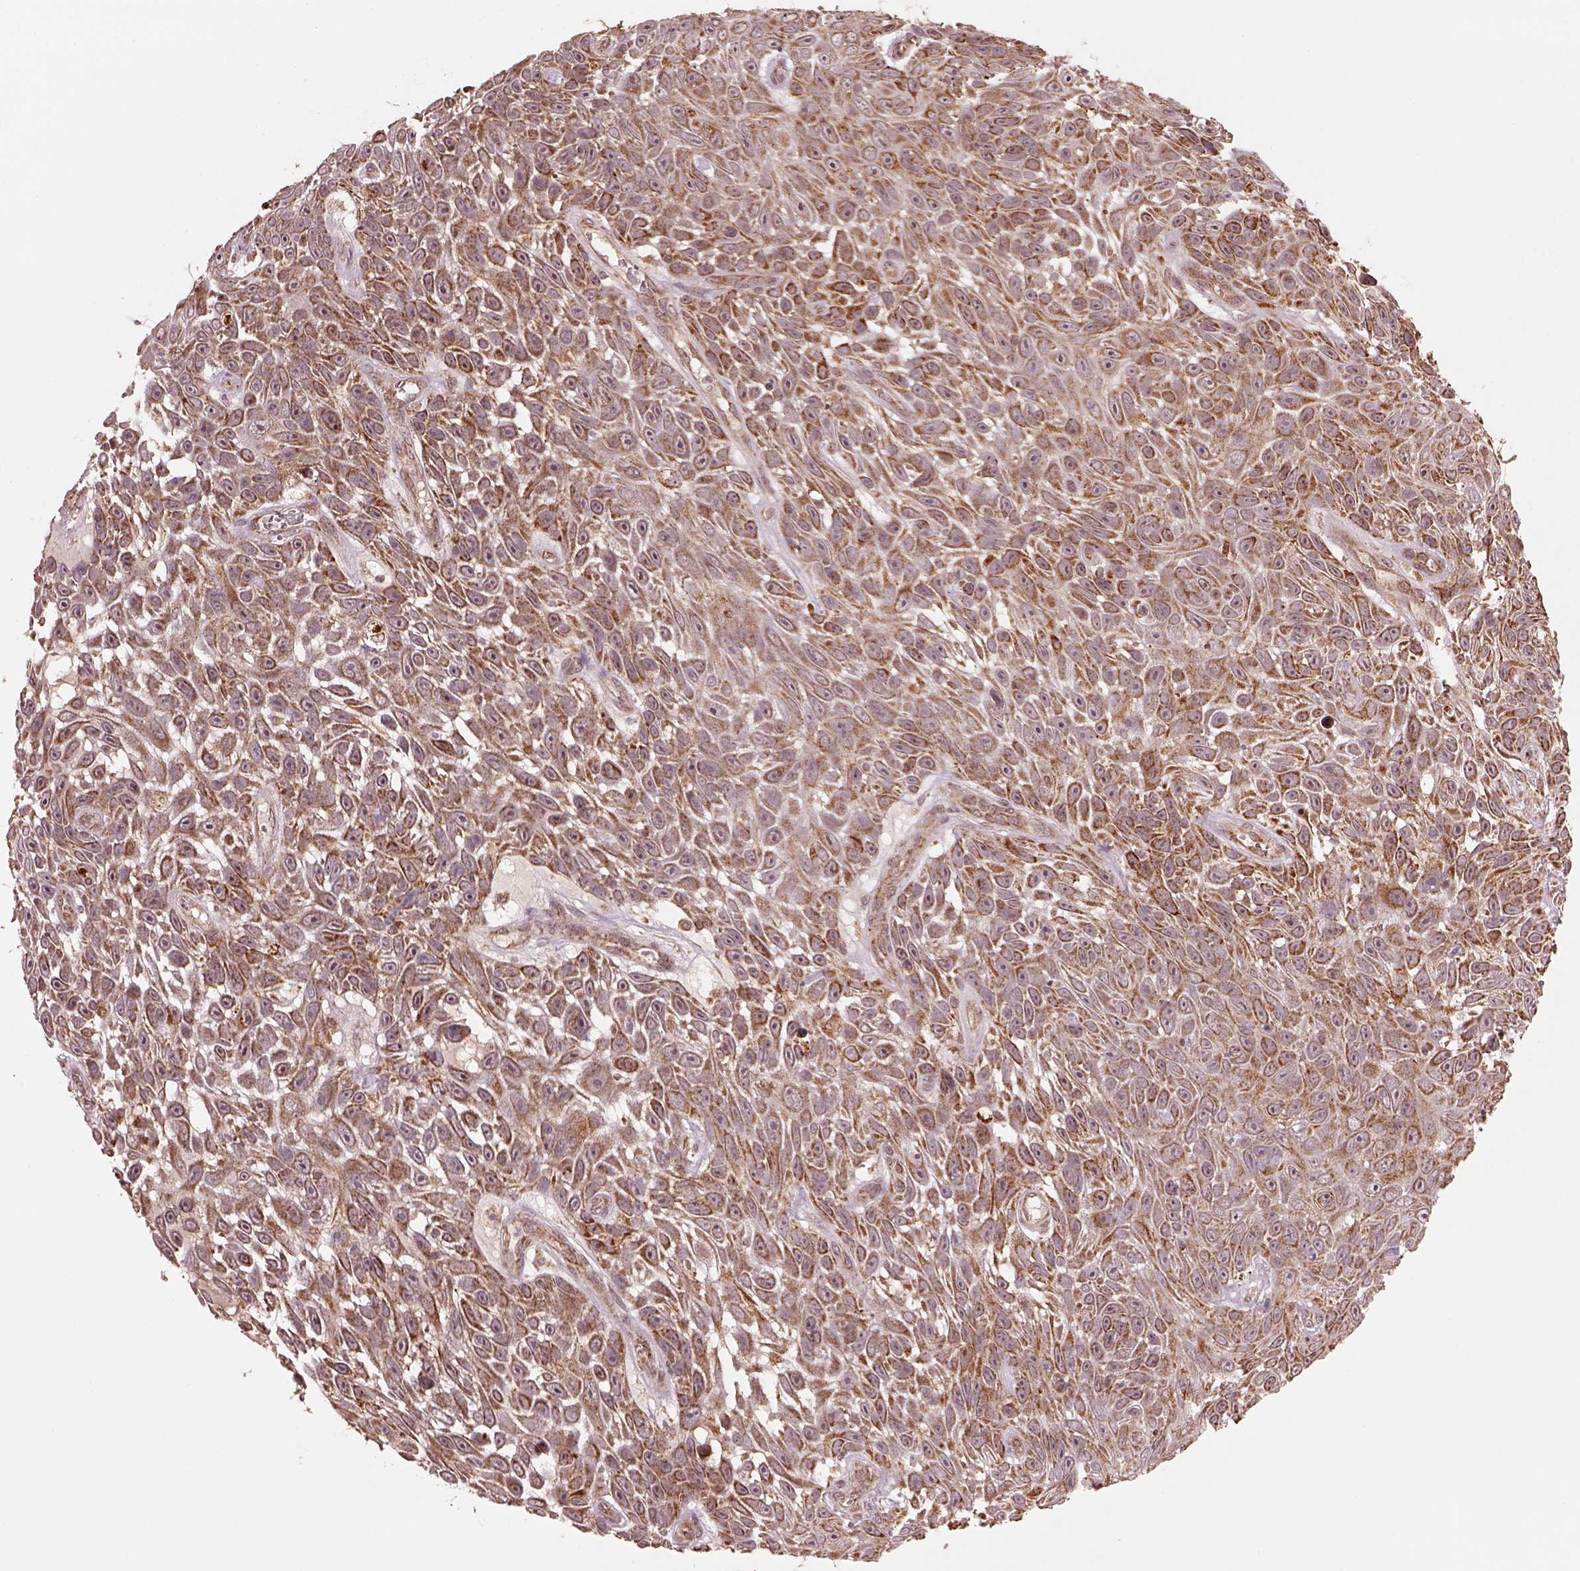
{"staining": {"intensity": "moderate", "quantity": ">75%", "location": "cytoplasmic/membranous"}, "tissue": "skin cancer", "cell_type": "Tumor cells", "image_type": "cancer", "snomed": [{"axis": "morphology", "description": "Squamous cell carcinoma, NOS"}, {"axis": "topography", "description": "Skin"}], "caption": "A medium amount of moderate cytoplasmic/membranous staining is identified in approximately >75% of tumor cells in skin squamous cell carcinoma tissue. (brown staining indicates protein expression, while blue staining denotes nuclei).", "gene": "SEL1L3", "patient": {"sex": "male", "age": 82}}